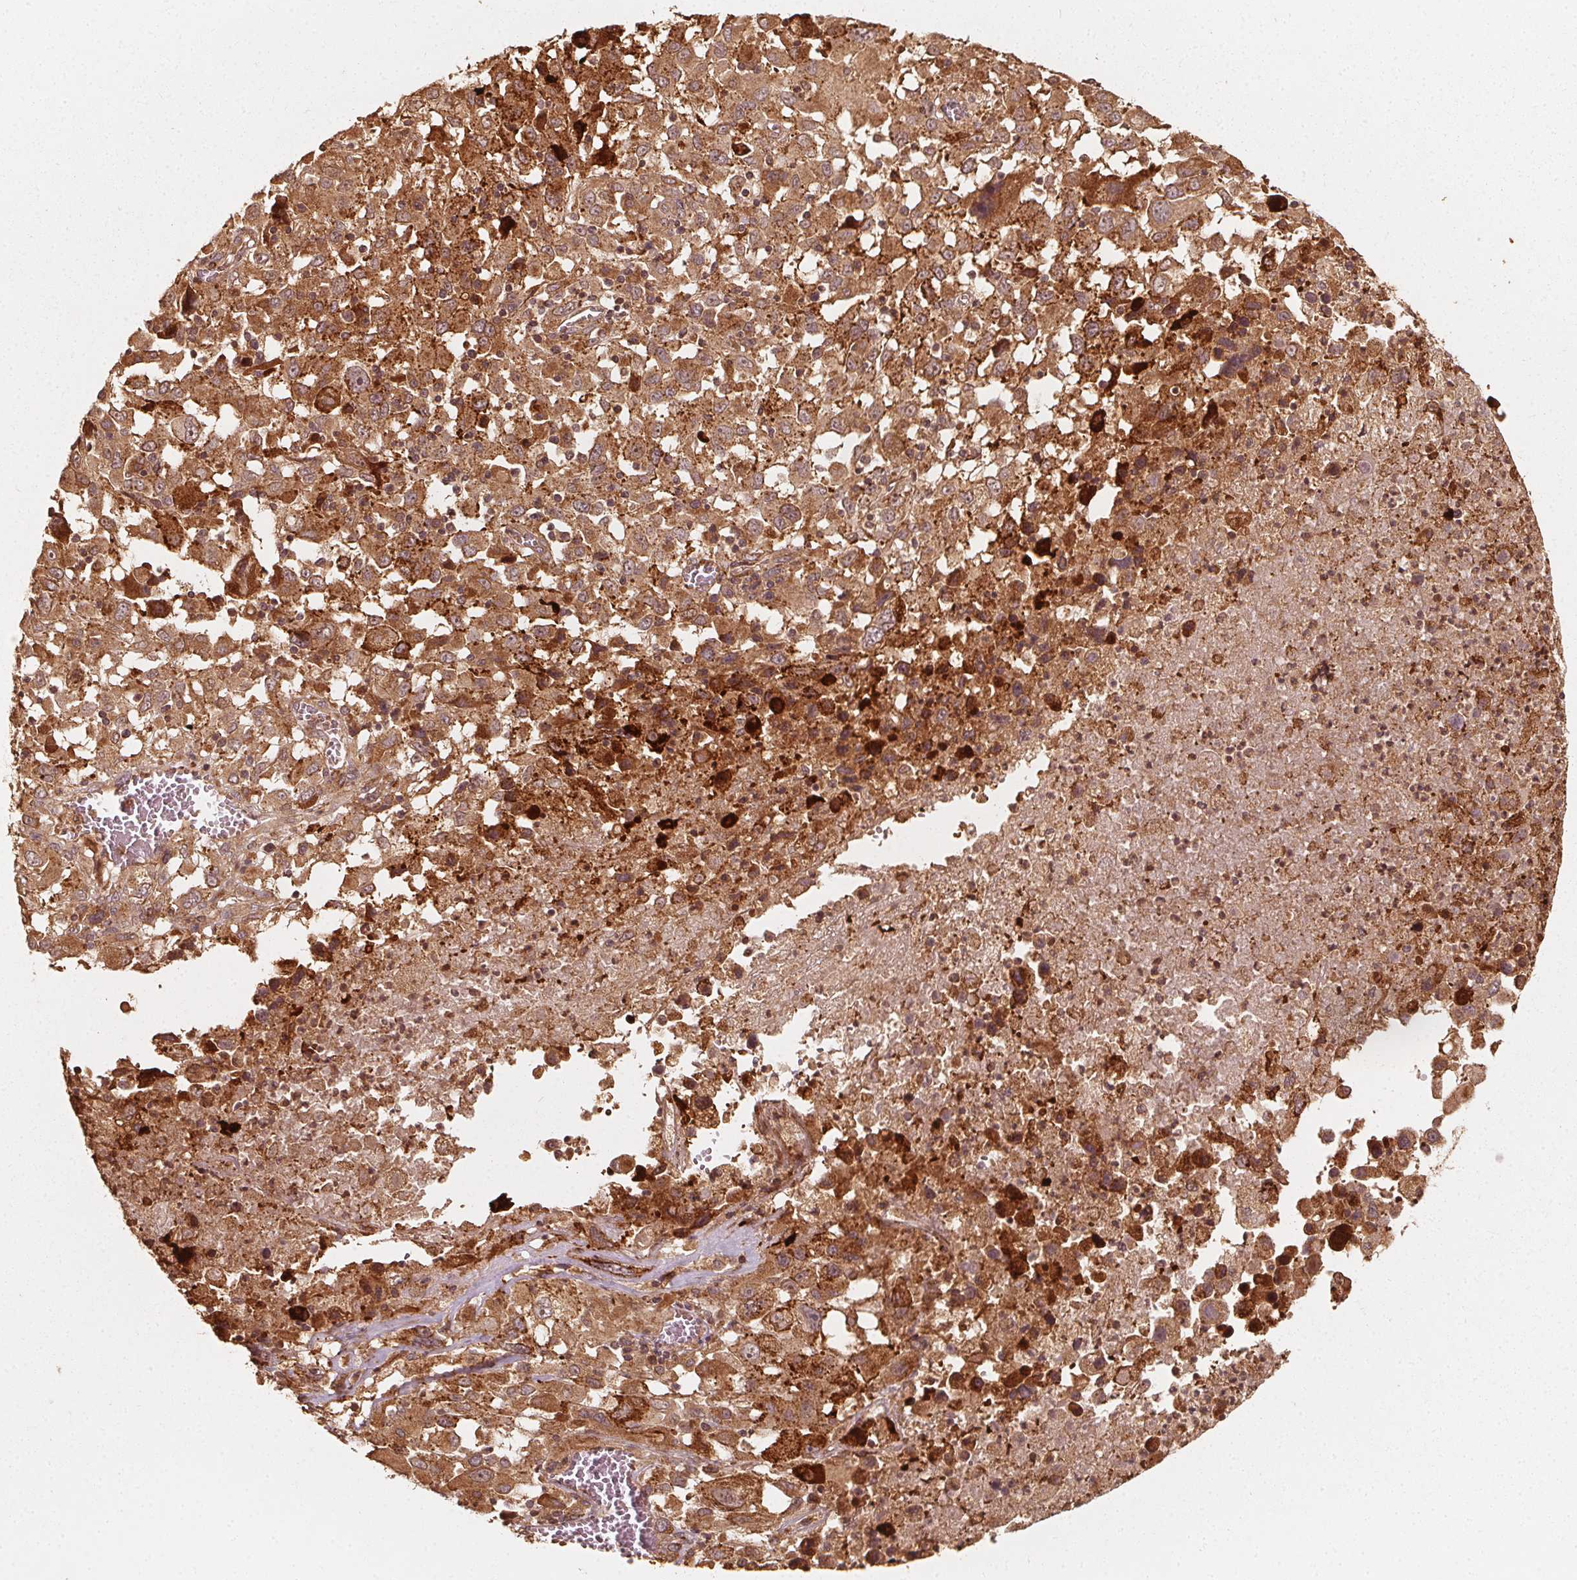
{"staining": {"intensity": "moderate", "quantity": ">75%", "location": "cytoplasmic/membranous"}, "tissue": "melanoma", "cell_type": "Tumor cells", "image_type": "cancer", "snomed": [{"axis": "morphology", "description": "Malignant melanoma, Metastatic site"}, {"axis": "topography", "description": "Soft tissue"}], "caption": "DAB (3,3'-diaminobenzidine) immunohistochemical staining of human melanoma demonstrates moderate cytoplasmic/membranous protein expression in approximately >75% of tumor cells. (brown staining indicates protein expression, while blue staining denotes nuclei).", "gene": "NPC1", "patient": {"sex": "male", "age": 50}}